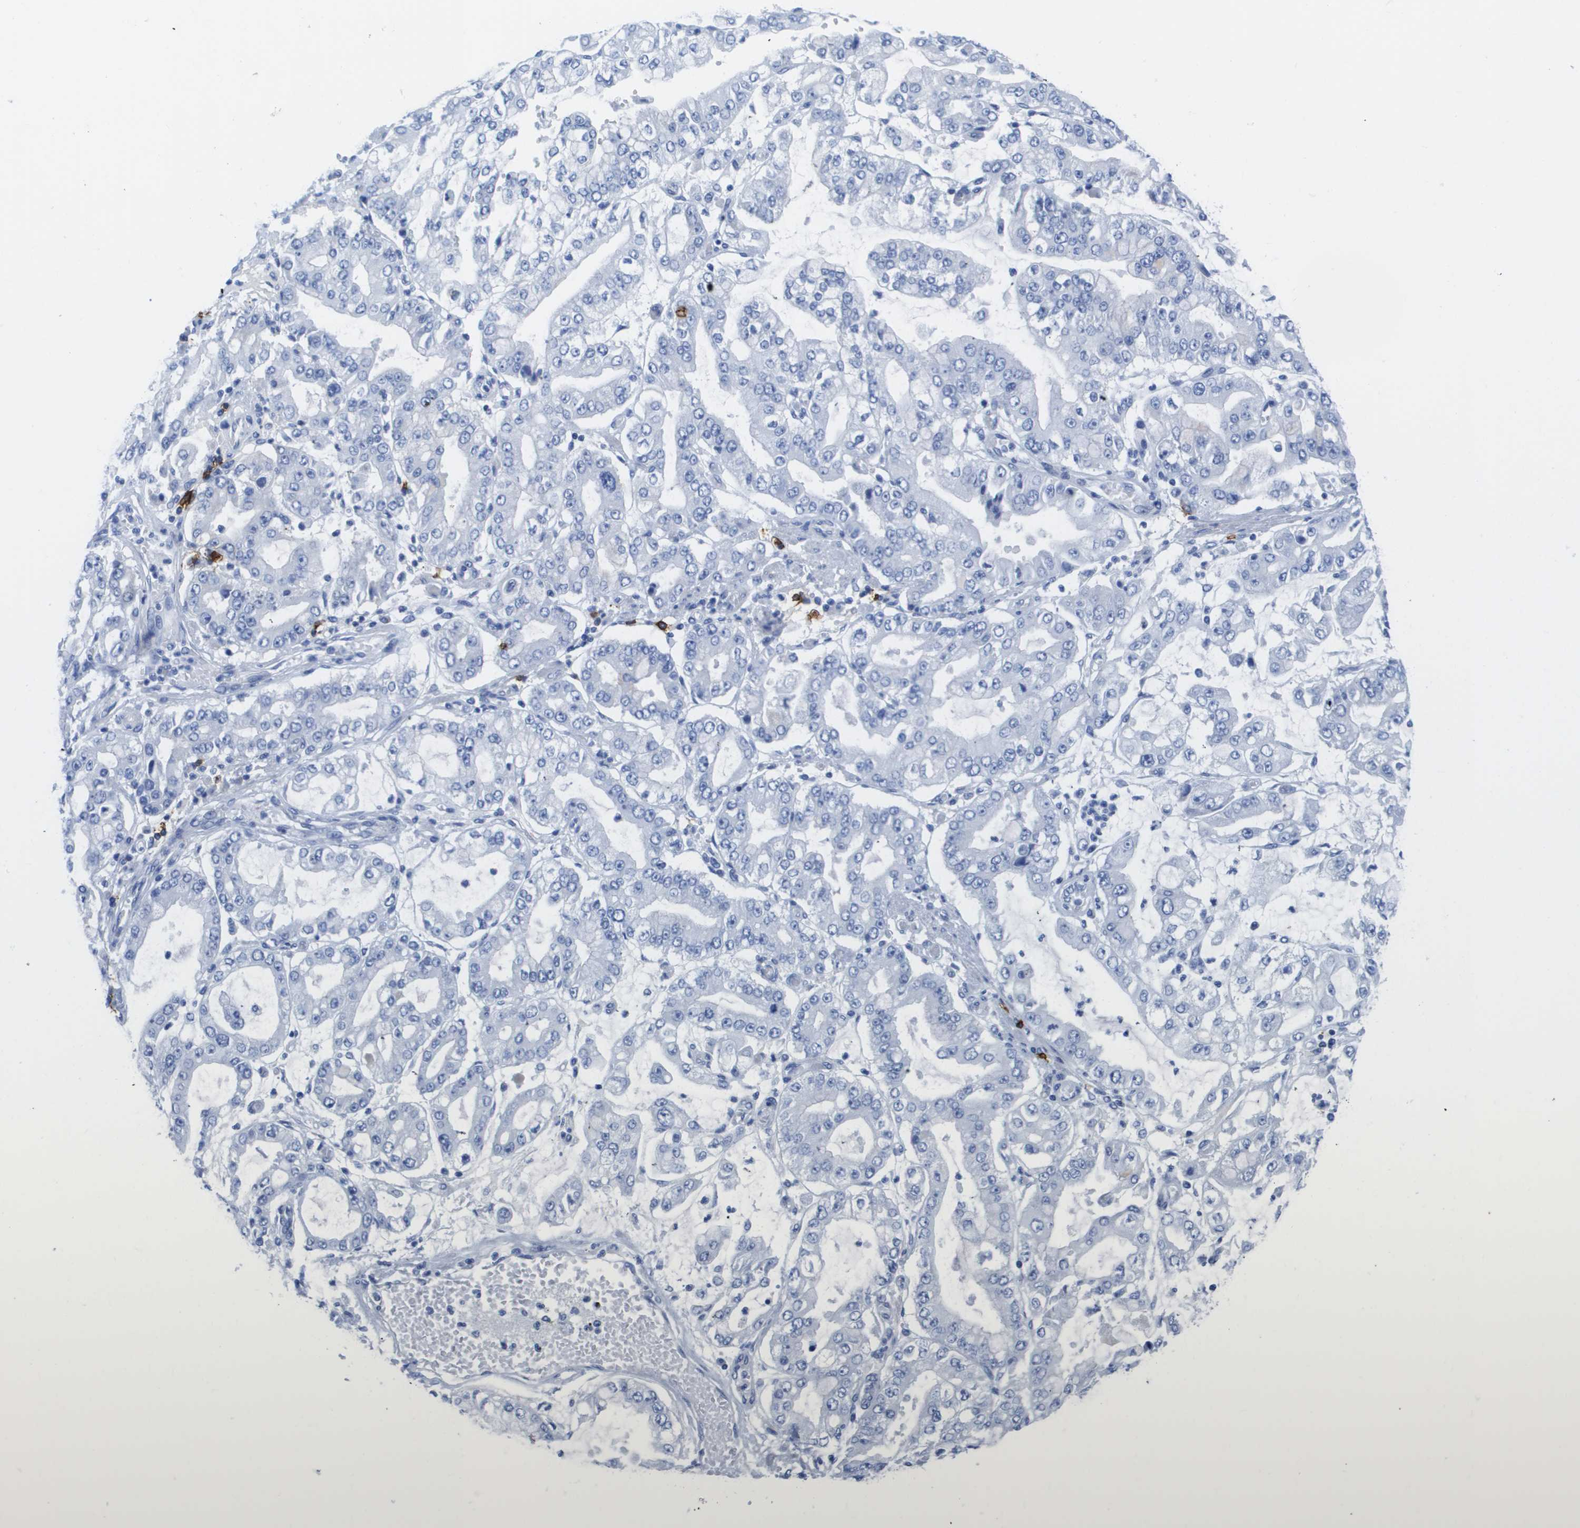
{"staining": {"intensity": "negative", "quantity": "none", "location": "none"}, "tissue": "stomach cancer", "cell_type": "Tumor cells", "image_type": "cancer", "snomed": [{"axis": "morphology", "description": "Adenocarcinoma, NOS"}, {"axis": "topography", "description": "Stomach"}], "caption": "High power microscopy image of an immunohistochemistry micrograph of stomach cancer (adenocarcinoma), revealing no significant staining in tumor cells.", "gene": "MS4A1", "patient": {"sex": "male", "age": 76}}